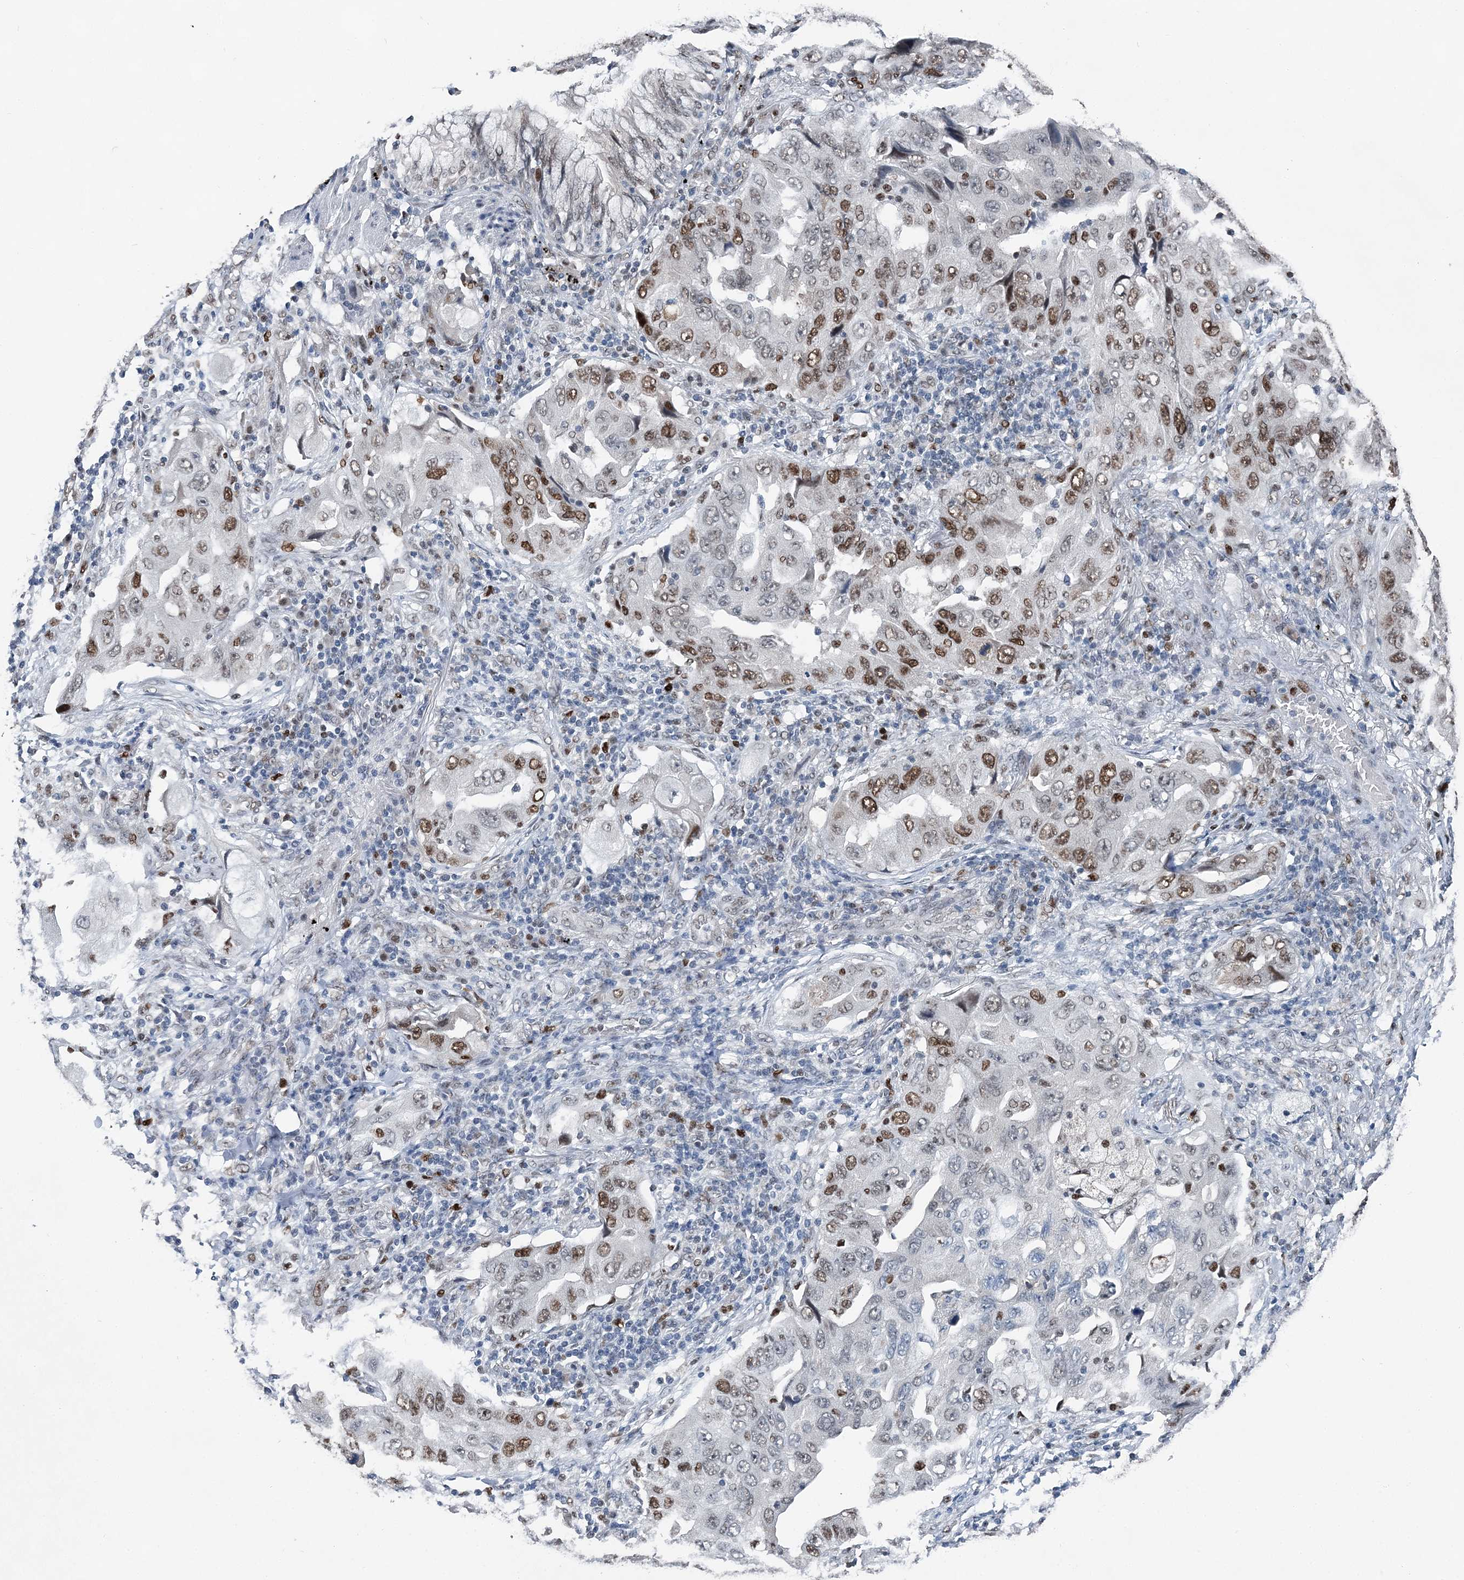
{"staining": {"intensity": "moderate", "quantity": "25%-75%", "location": "nuclear"}, "tissue": "lung cancer", "cell_type": "Tumor cells", "image_type": "cancer", "snomed": [{"axis": "morphology", "description": "Adenocarcinoma, NOS"}, {"axis": "topography", "description": "Lung"}], "caption": "DAB immunohistochemical staining of lung adenocarcinoma exhibits moderate nuclear protein expression in about 25%-75% of tumor cells.", "gene": "HAT1", "patient": {"sex": "female", "age": 65}}